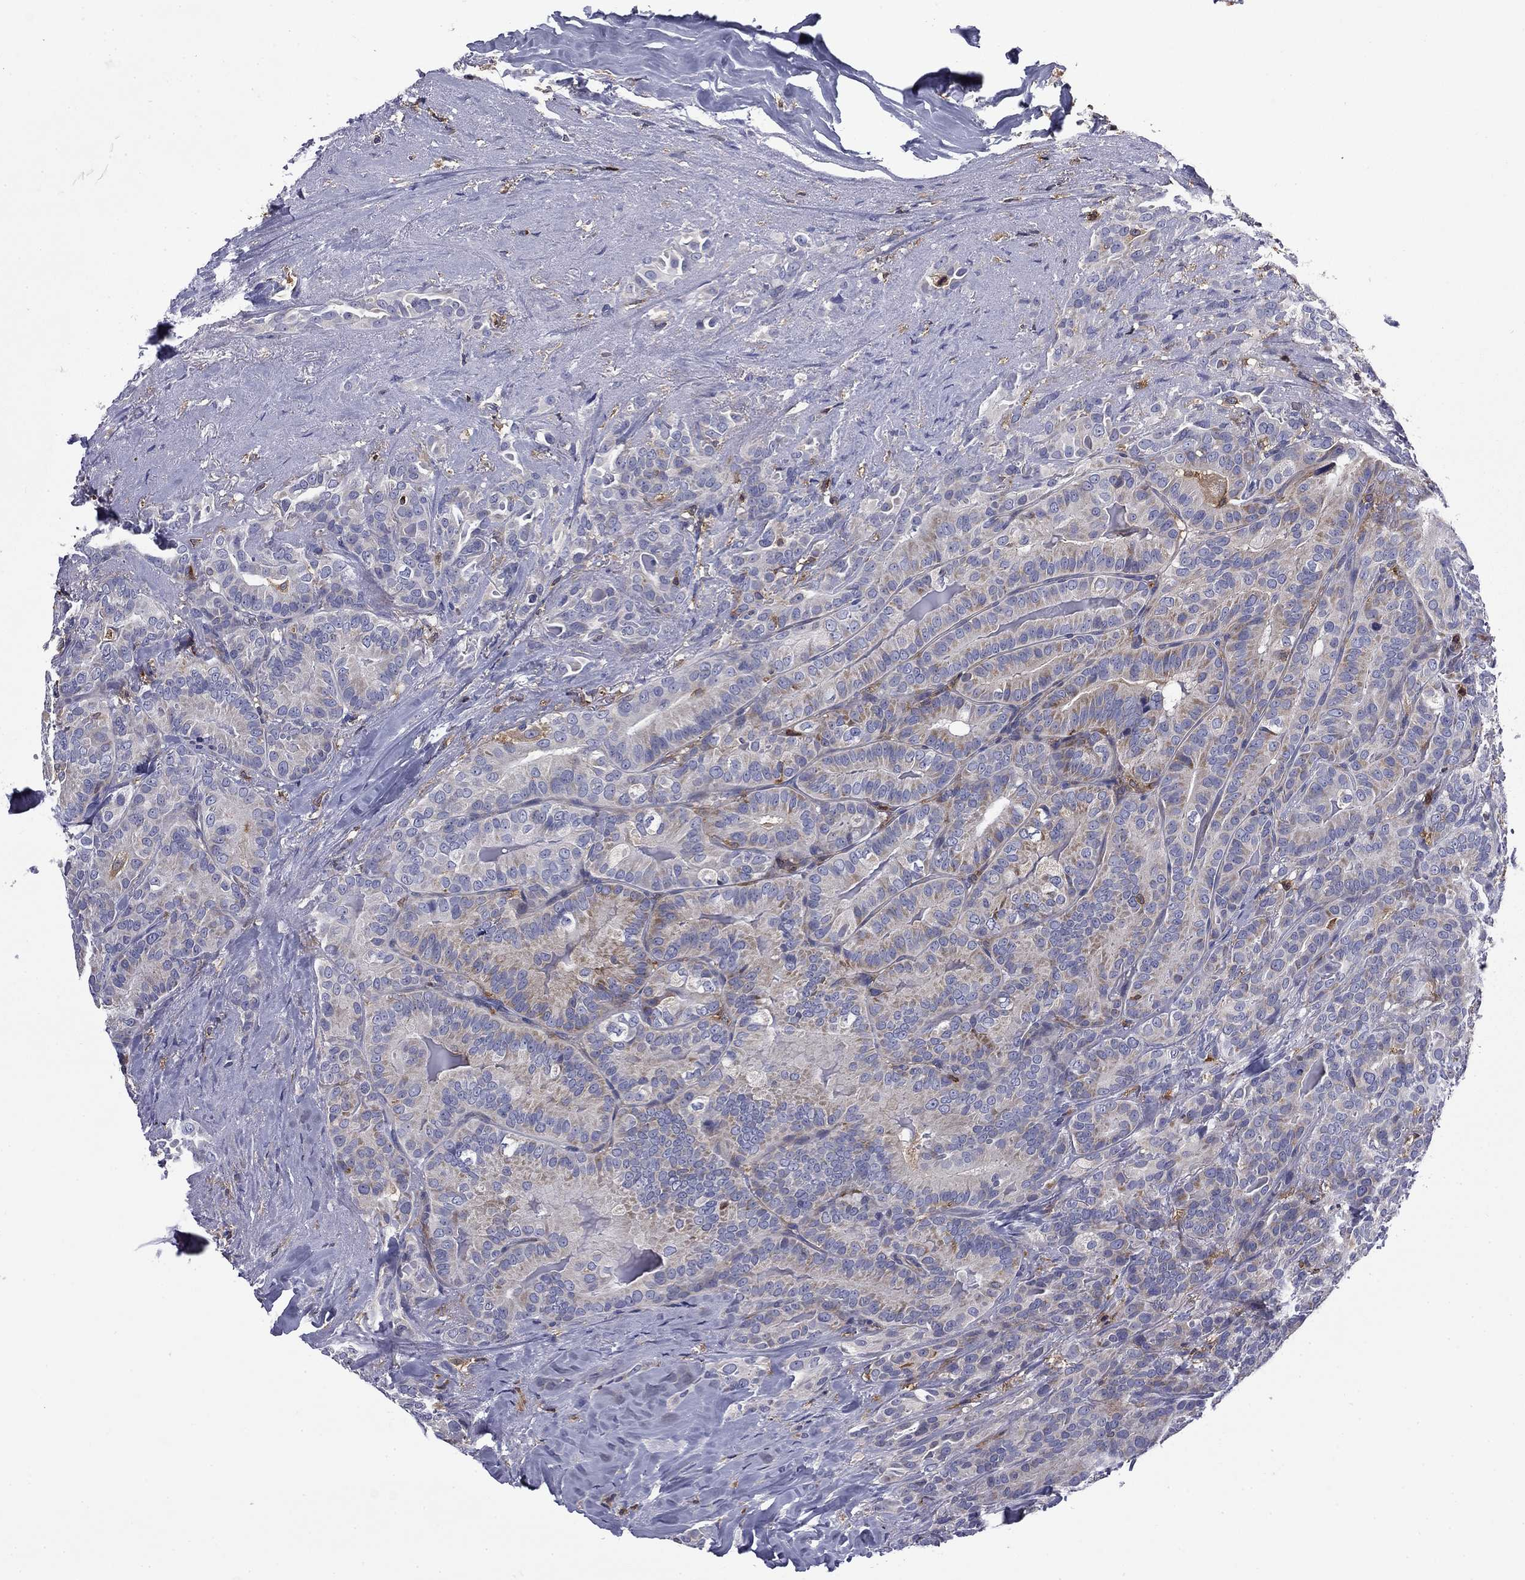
{"staining": {"intensity": "weak", "quantity": "<25%", "location": "cytoplasmic/membranous"}, "tissue": "thyroid cancer", "cell_type": "Tumor cells", "image_type": "cancer", "snomed": [{"axis": "morphology", "description": "Papillary adenocarcinoma, NOS"}, {"axis": "topography", "description": "Thyroid gland"}], "caption": "The image displays no staining of tumor cells in papillary adenocarcinoma (thyroid).", "gene": "ARHGAP45", "patient": {"sex": "male", "age": 61}}